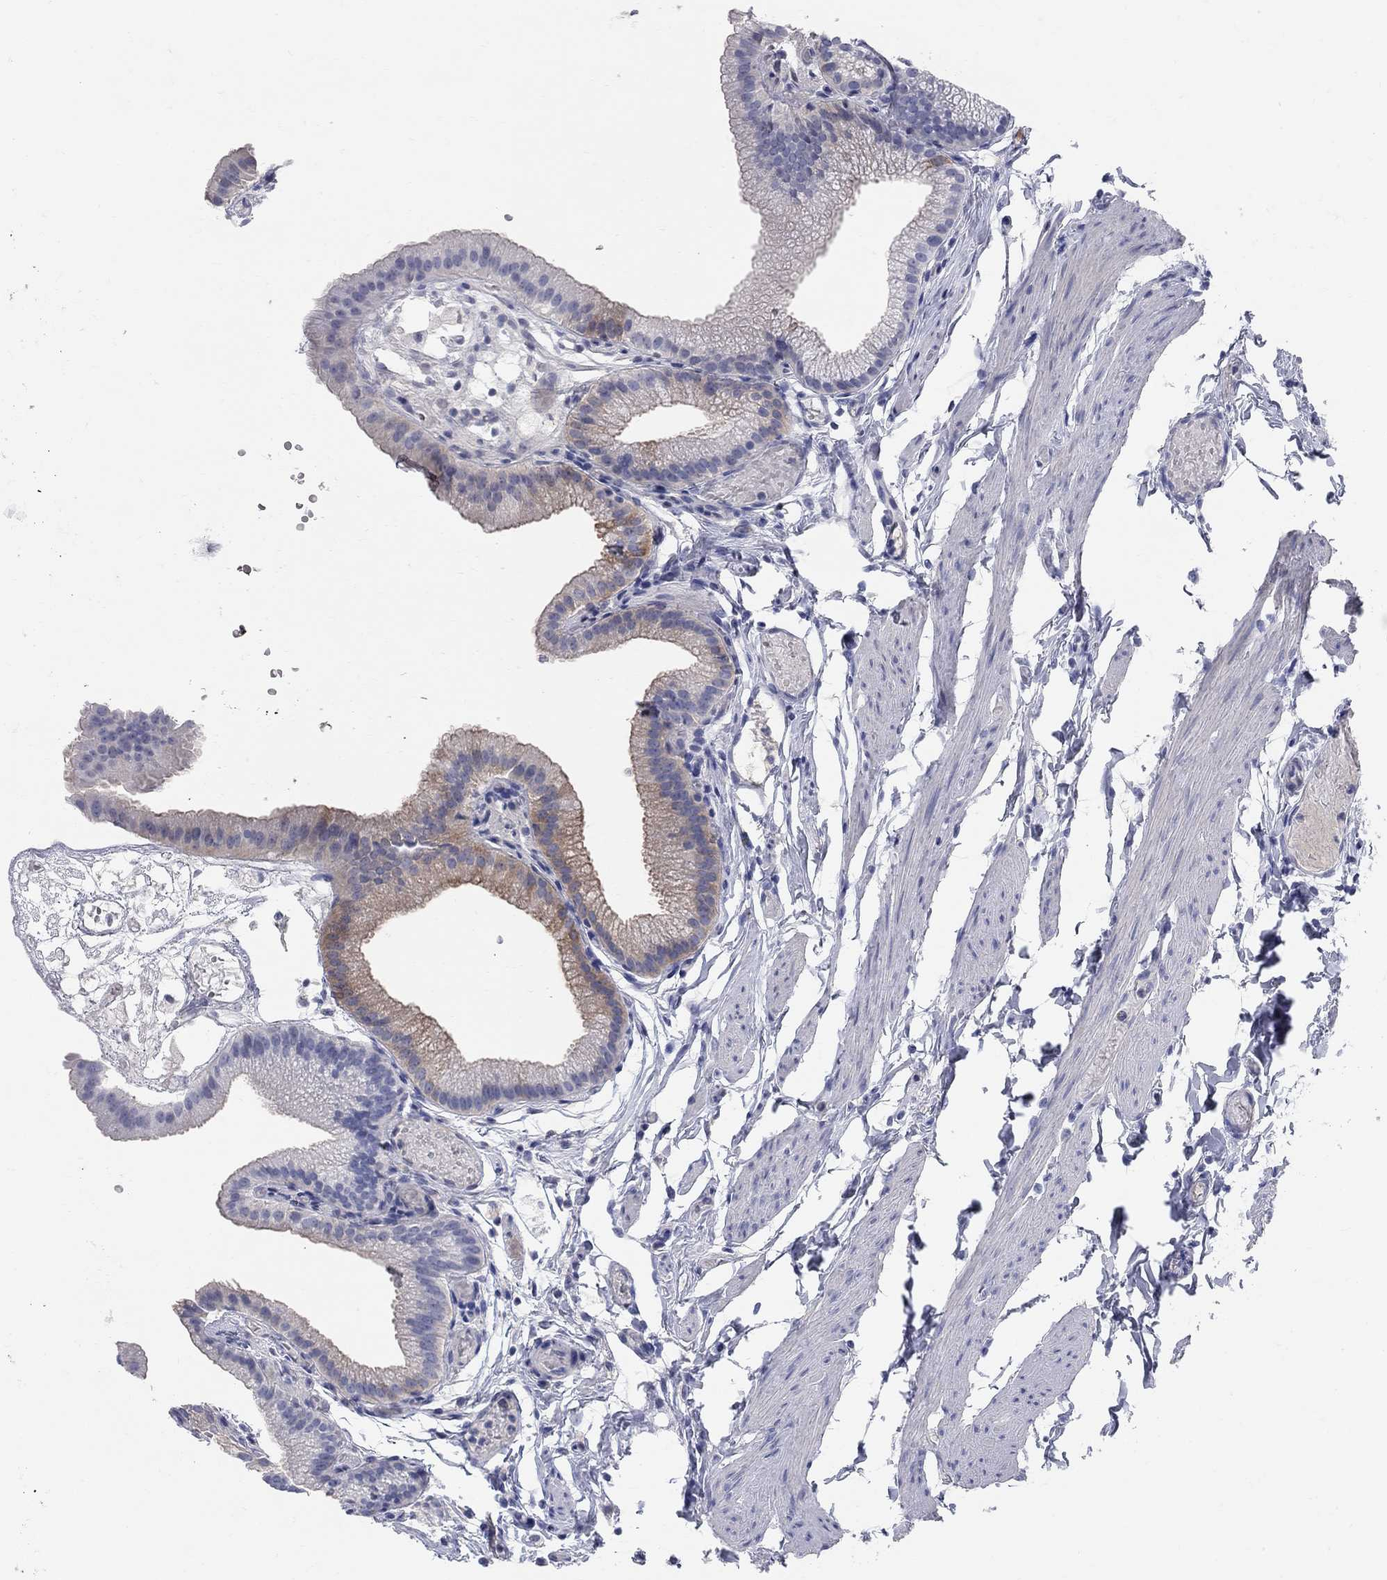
{"staining": {"intensity": "moderate", "quantity": "<25%", "location": "cytoplasmic/membranous"}, "tissue": "gallbladder", "cell_type": "Glandular cells", "image_type": "normal", "snomed": [{"axis": "morphology", "description": "Normal tissue, NOS"}, {"axis": "topography", "description": "Gallbladder"}], "caption": "A micrograph of human gallbladder stained for a protein displays moderate cytoplasmic/membranous brown staining in glandular cells. (Stains: DAB in brown, nuclei in blue, Microscopy: brightfield microscopy at high magnification).", "gene": "AOX1", "patient": {"sex": "female", "age": 45}}